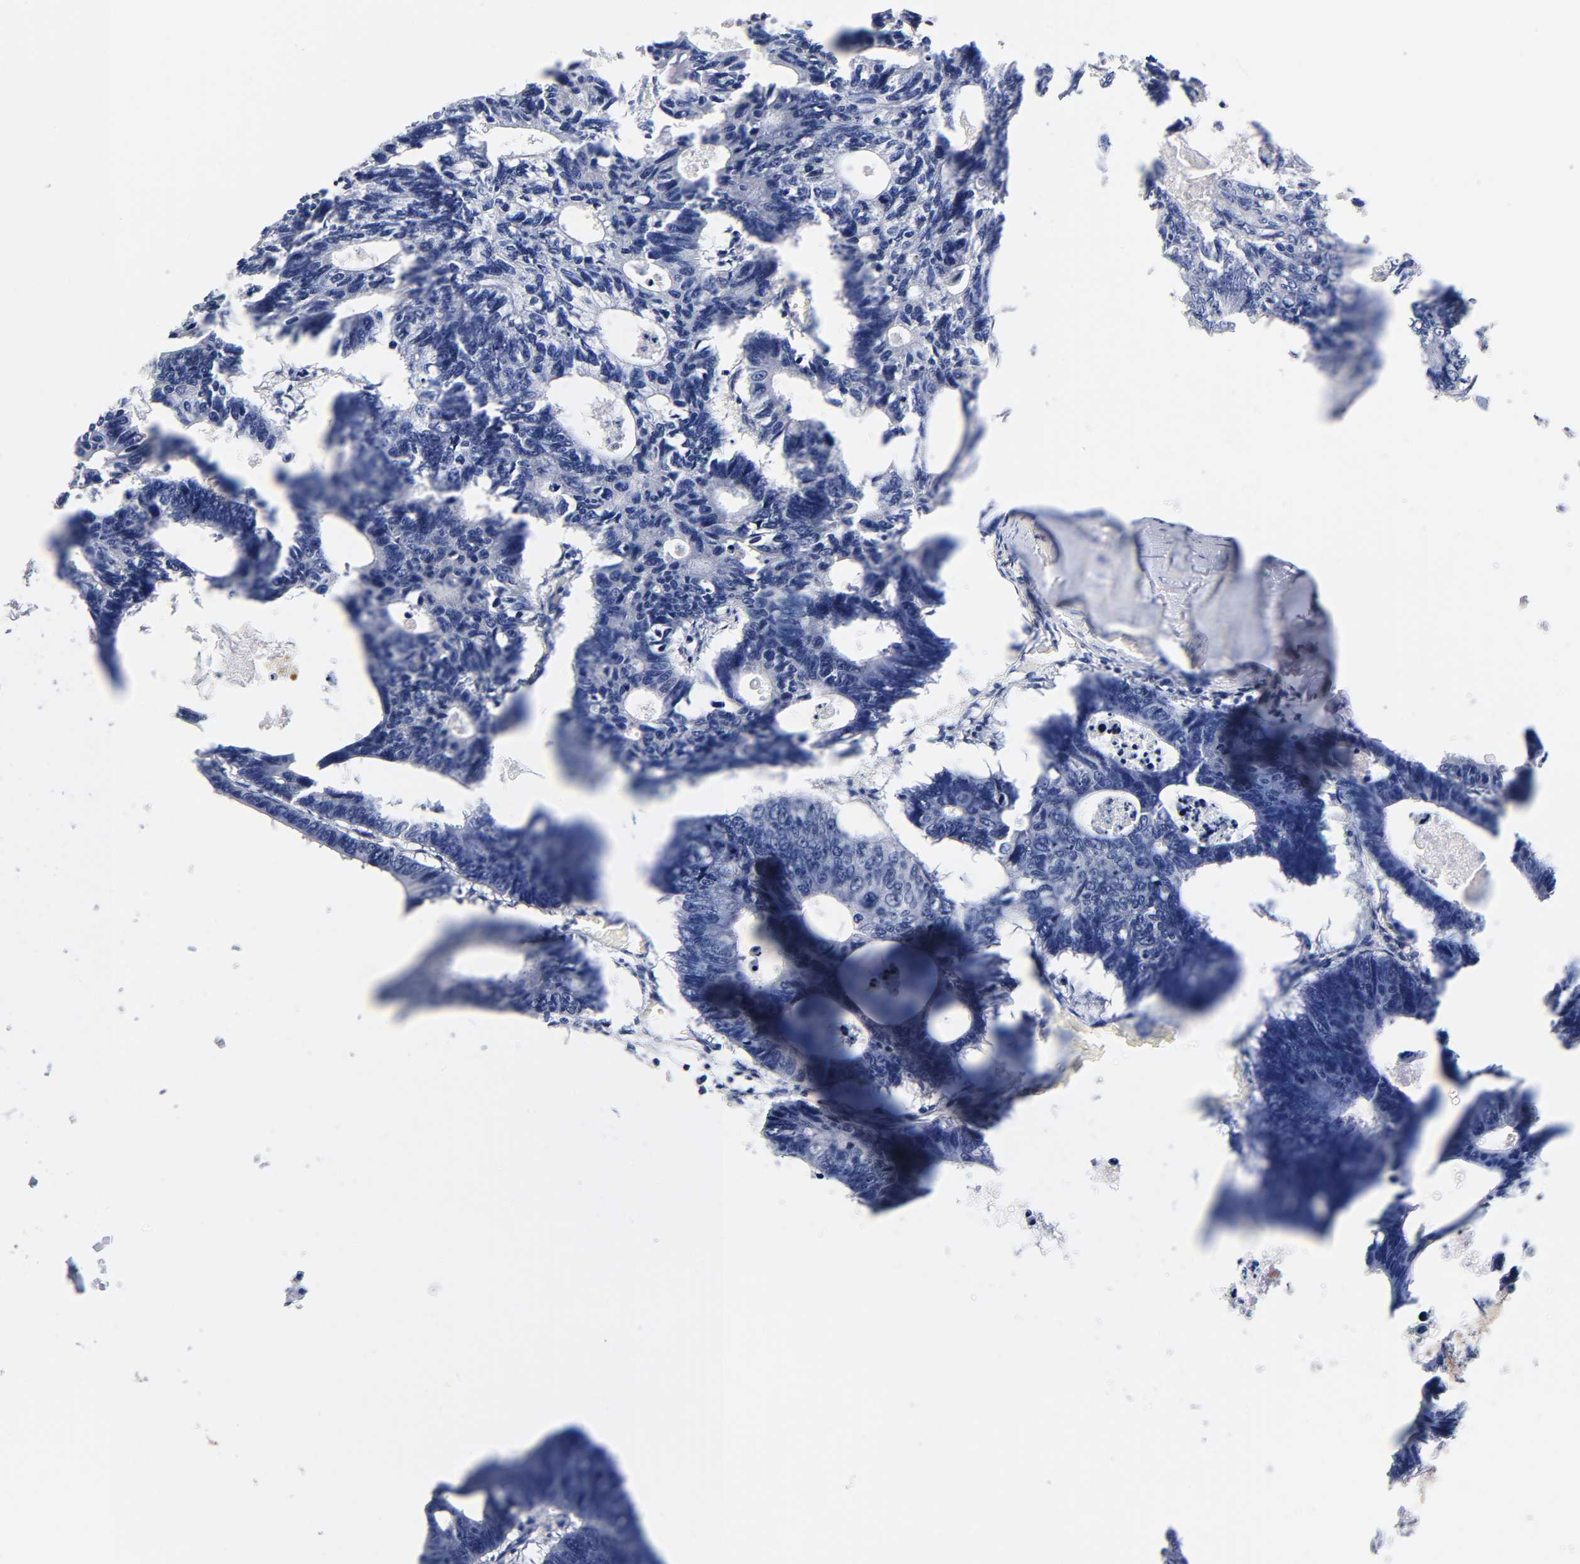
{"staining": {"intensity": "negative", "quantity": "none", "location": "none"}, "tissue": "colorectal cancer", "cell_type": "Tumor cells", "image_type": "cancer", "snomed": [{"axis": "morphology", "description": "Adenocarcinoma, NOS"}, {"axis": "topography", "description": "Colon"}], "caption": "An image of adenocarcinoma (colorectal) stained for a protein reveals no brown staining in tumor cells. The staining is performed using DAB brown chromogen with nuclei counter-stained in using hematoxylin.", "gene": "PAFAH1B1", "patient": {"sex": "female", "age": 55}}